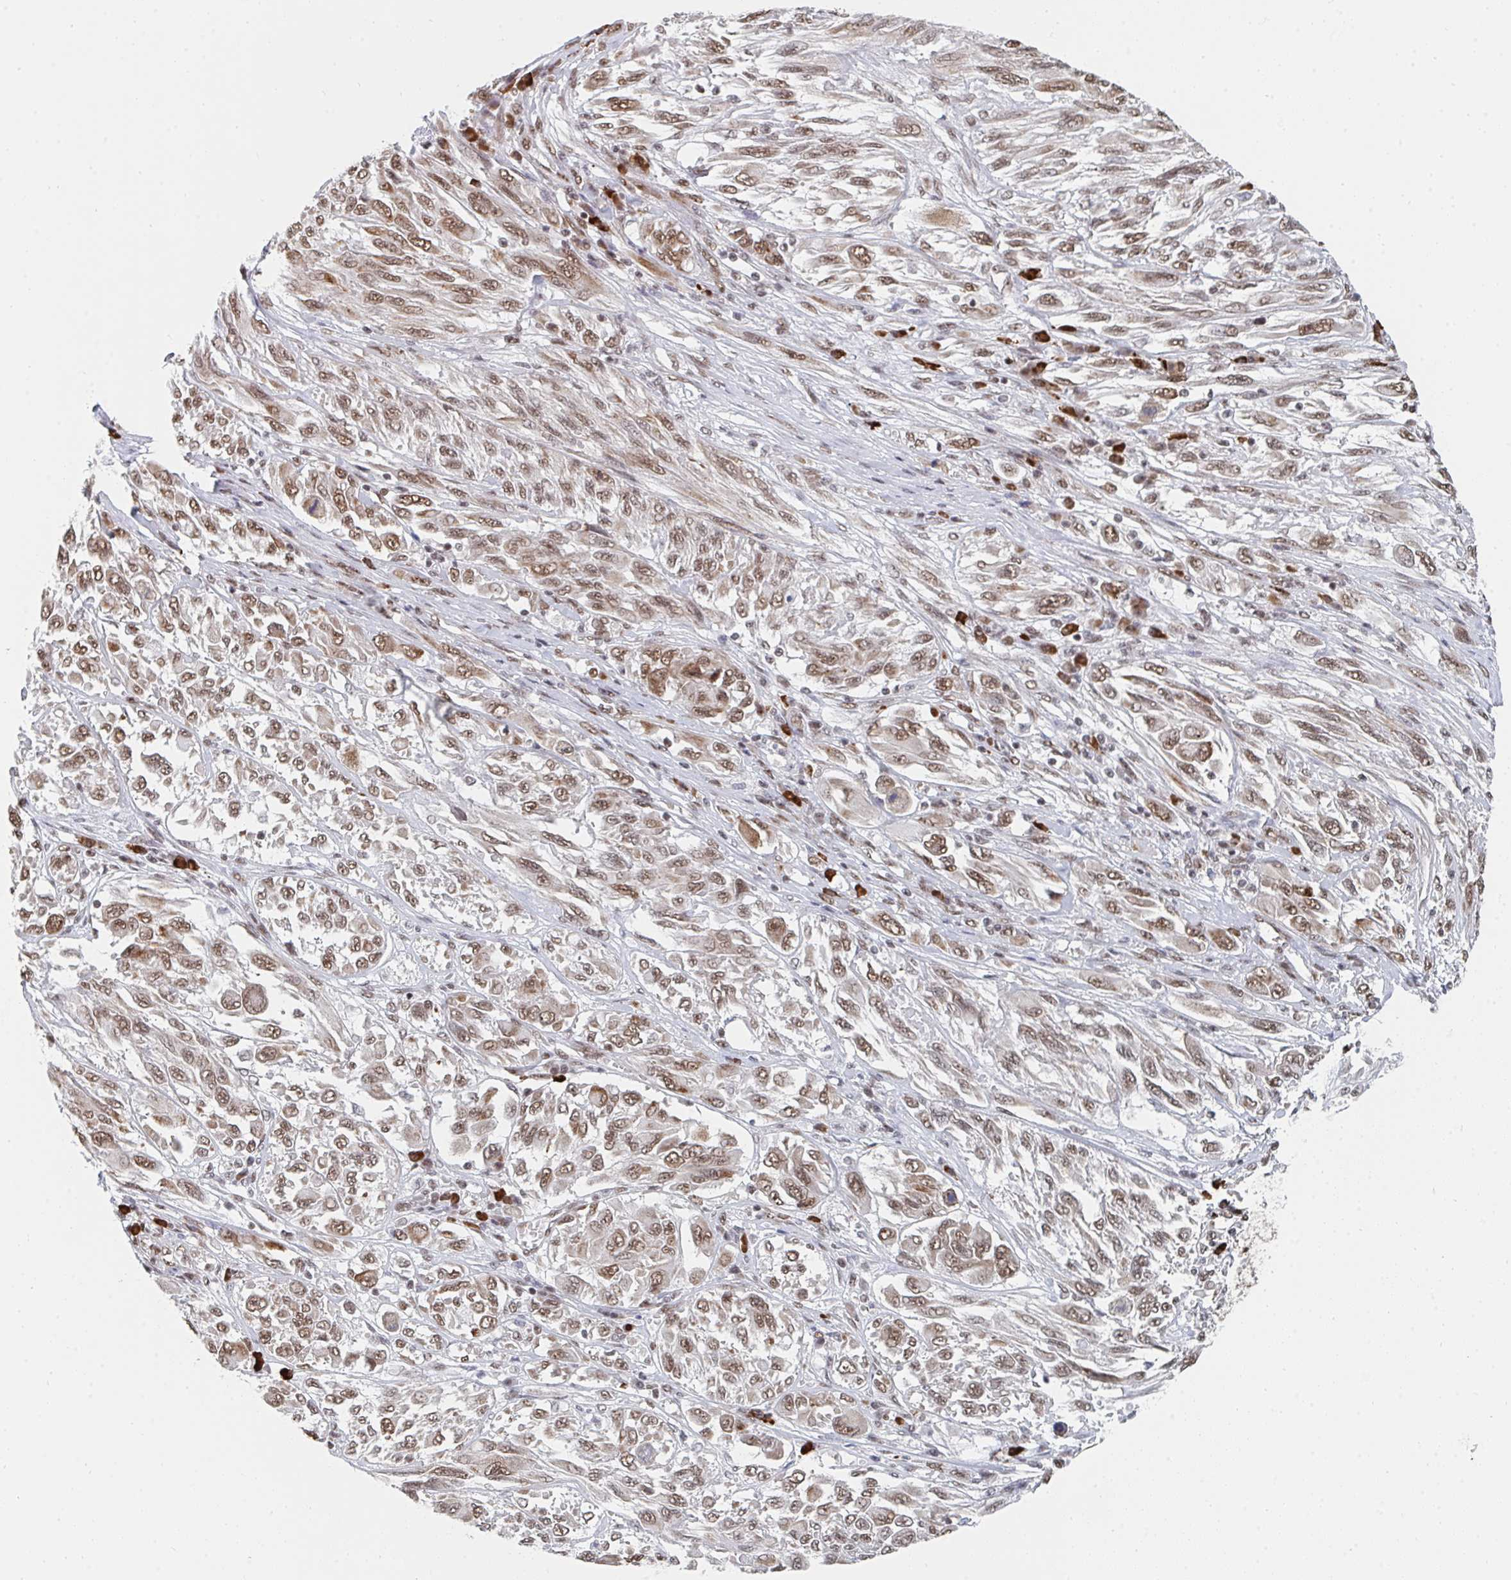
{"staining": {"intensity": "moderate", "quantity": ">75%", "location": "nuclear"}, "tissue": "melanoma", "cell_type": "Tumor cells", "image_type": "cancer", "snomed": [{"axis": "morphology", "description": "Malignant melanoma, NOS"}, {"axis": "topography", "description": "Skin"}], "caption": "An image of human malignant melanoma stained for a protein reveals moderate nuclear brown staining in tumor cells. (Stains: DAB in brown, nuclei in blue, Microscopy: brightfield microscopy at high magnification).", "gene": "MBNL1", "patient": {"sex": "female", "age": 91}}